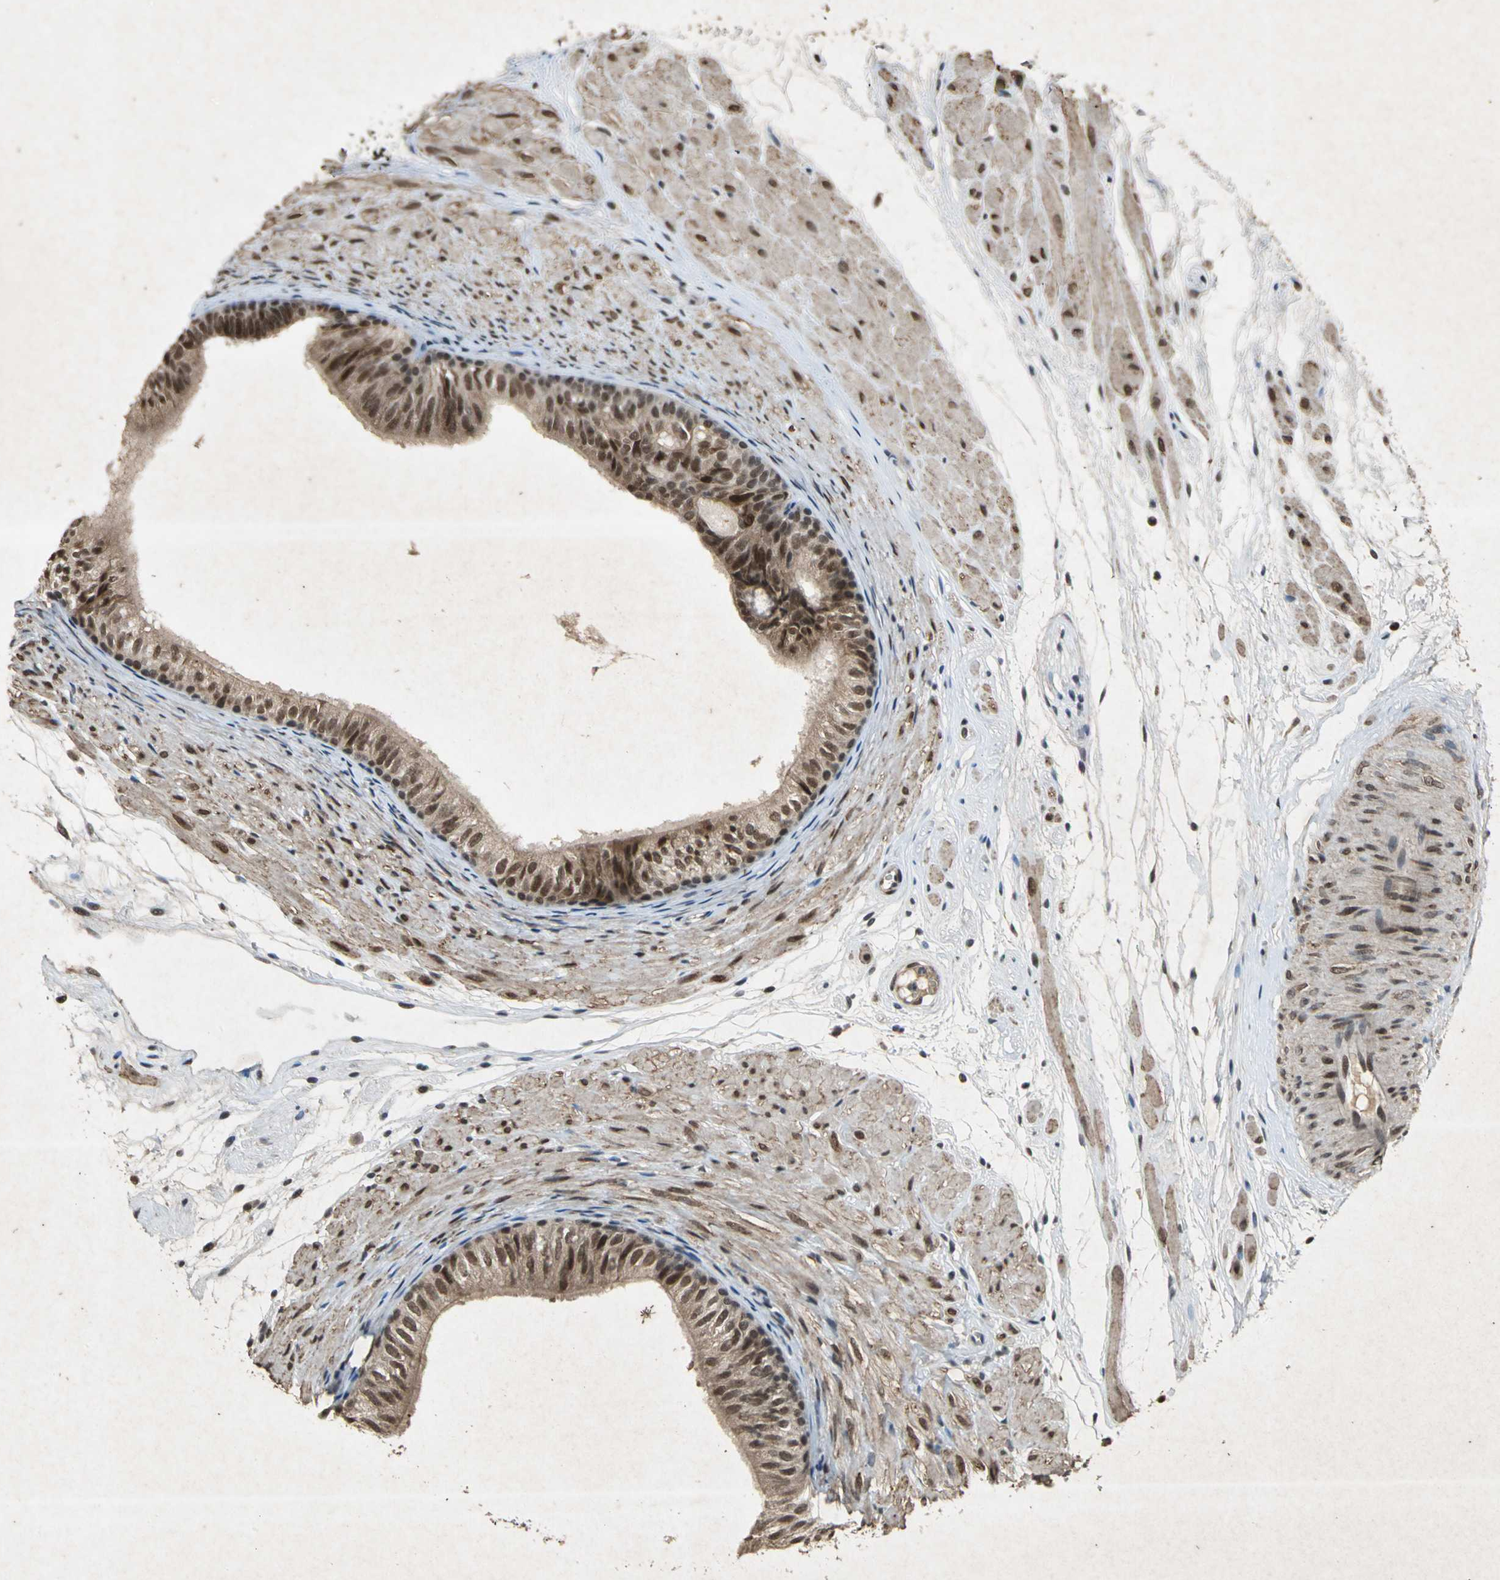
{"staining": {"intensity": "moderate", "quantity": "25%-75%", "location": "nuclear"}, "tissue": "epididymis", "cell_type": "Glandular cells", "image_type": "normal", "snomed": [{"axis": "morphology", "description": "Normal tissue, NOS"}, {"axis": "morphology", "description": "Atrophy, NOS"}, {"axis": "topography", "description": "Testis"}, {"axis": "topography", "description": "Epididymis"}], "caption": "This is an image of immunohistochemistry staining of normal epididymis, which shows moderate staining in the nuclear of glandular cells.", "gene": "NOTCH3", "patient": {"sex": "male", "age": 18}}